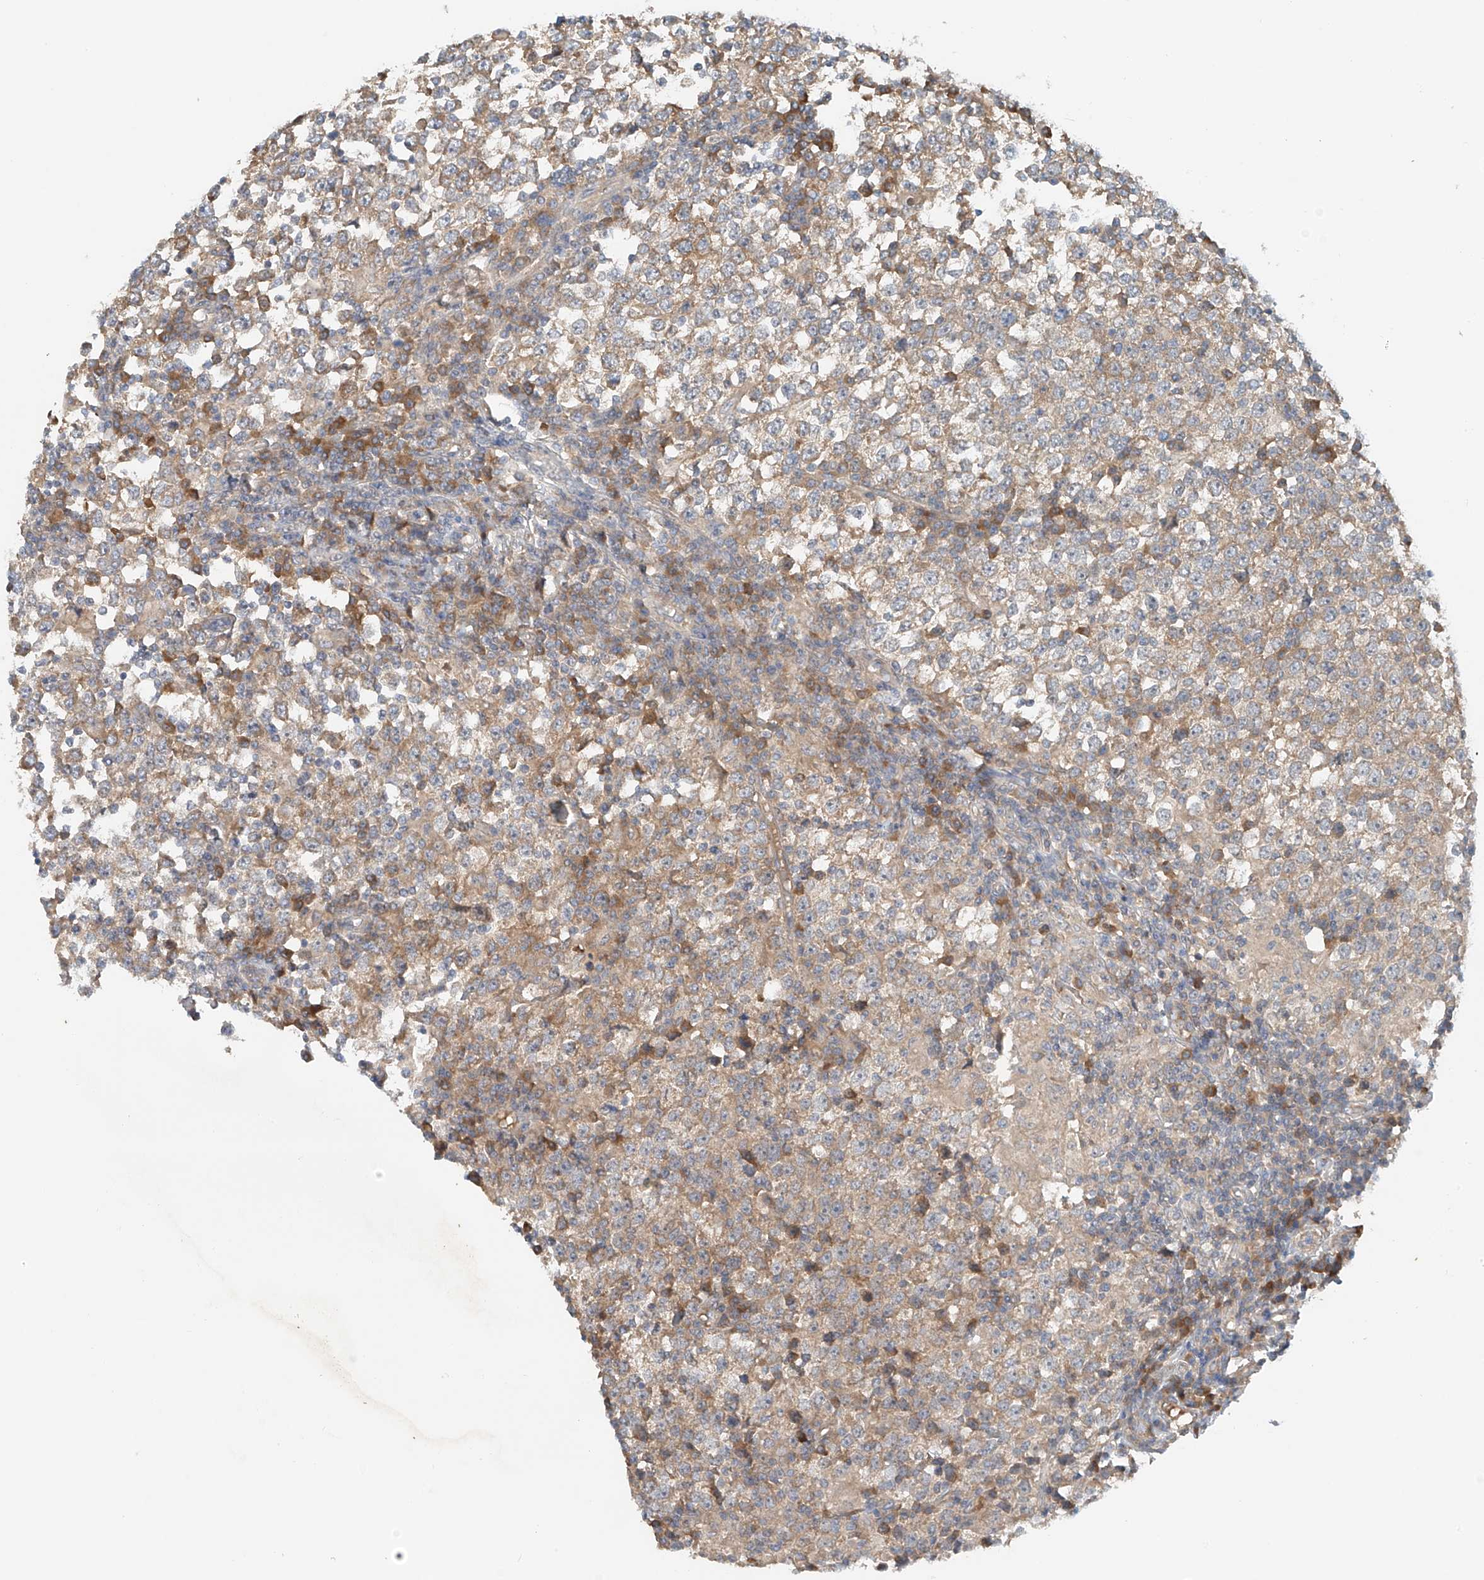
{"staining": {"intensity": "moderate", "quantity": "25%-75%", "location": "cytoplasmic/membranous"}, "tissue": "testis cancer", "cell_type": "Tumor cells", "image_type": "cancer", "snomed": [{"axis": "morphology", "description": "Seminoma, NOS"}, {"axis": "topography", "description": "Testis"}], "caption": "Moderate cytoplasmic/membranous positivity is seen in about 25%-75% of tumor cells in testis seminoma. The protein of interest is stained brown, and the nuclei are stained in blue (DAB (3,3'-diaminobenzidine) IHC with brightfield microscopy, high magnification).", "gene": "LYRM9", "patient": {"sex": "male", "age": 65}}